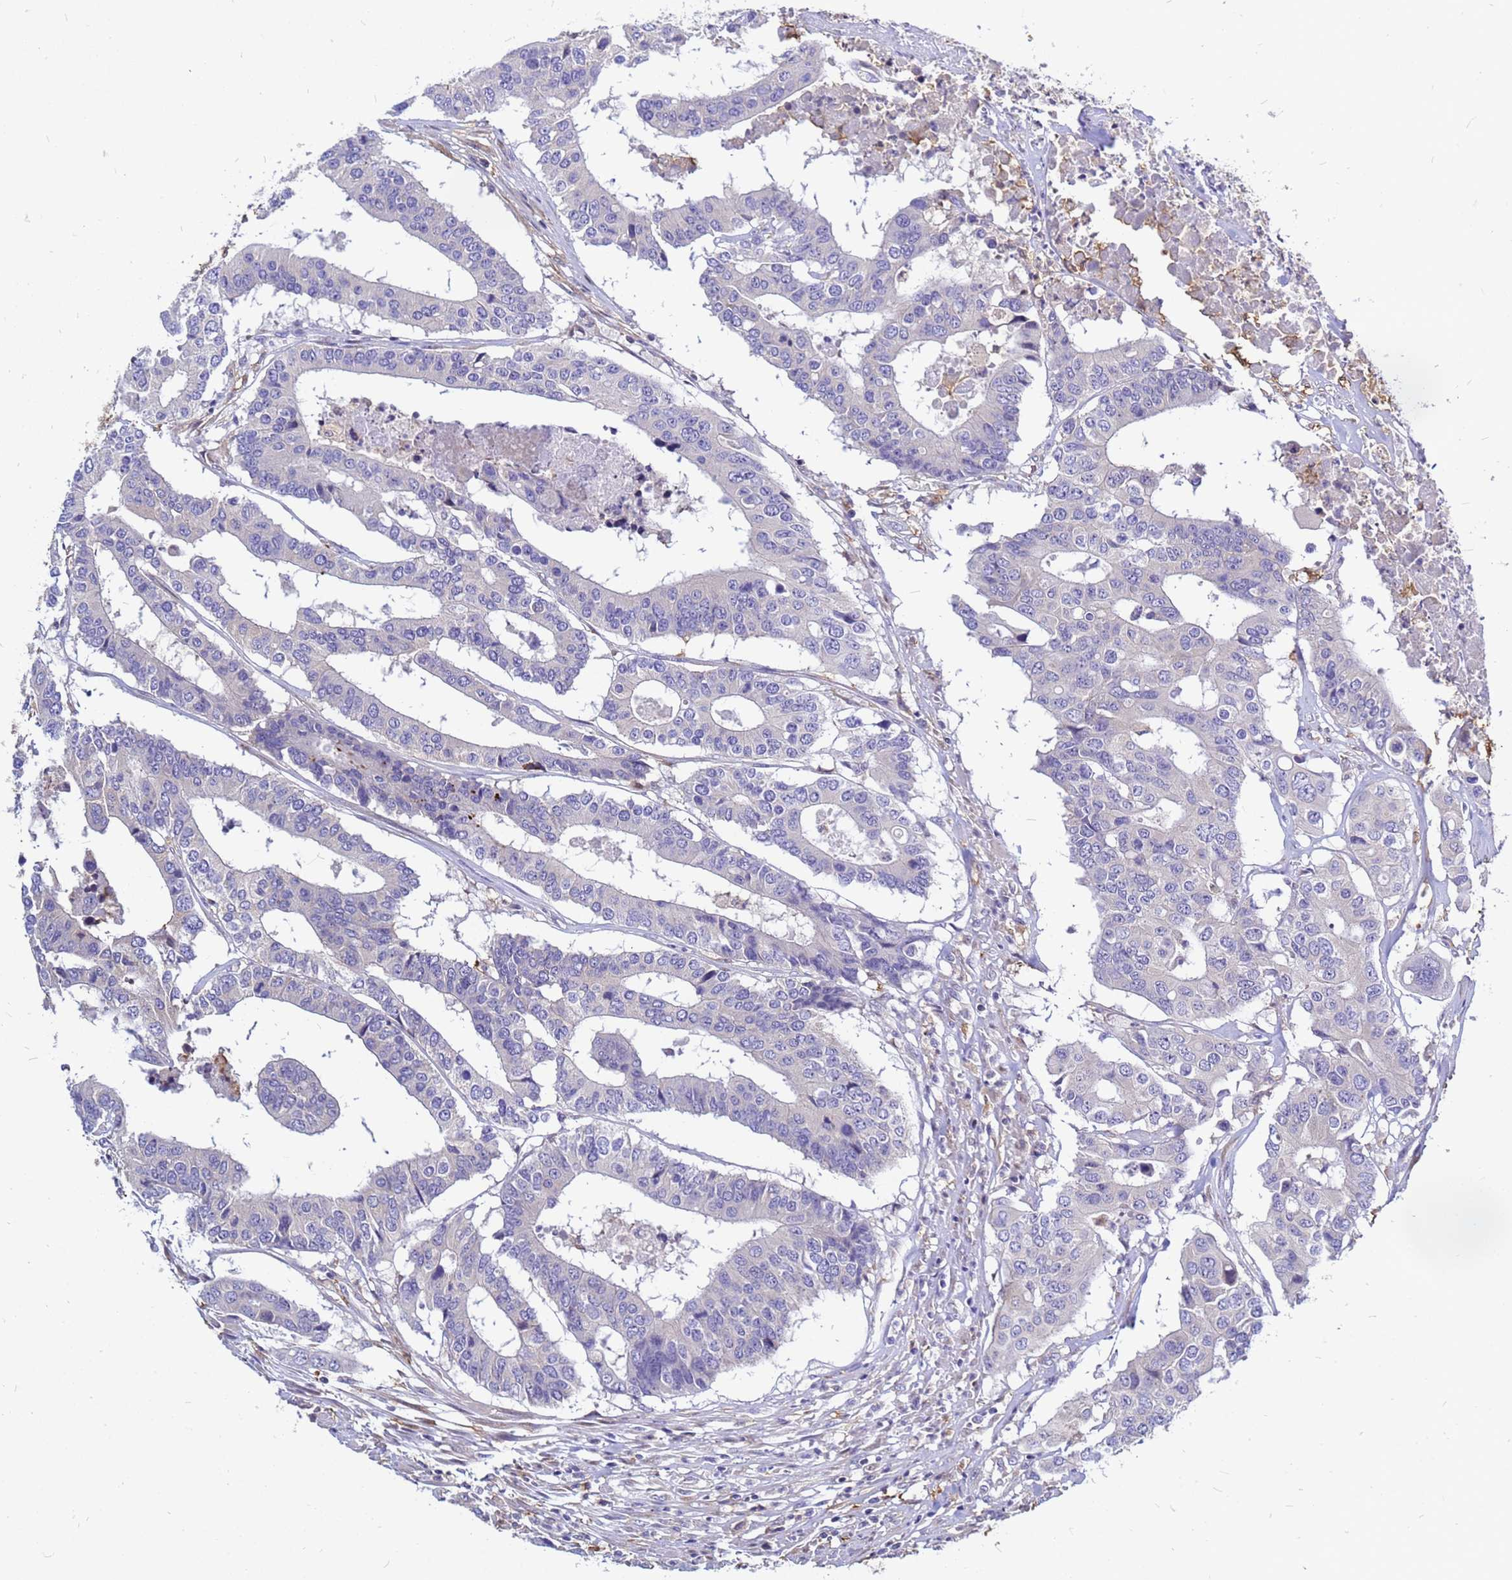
{"staining": {"intensity": "negative", "quantity": "none", "location": "none"}, "tissue": "colorectal cancer", "cell_type": "Tumor cells", "image_type": "cancer", "snomed": [{"axis": "morphology", "description": "Adenocarcinoma, NOS"}, {"axis": "topography", "description": "Colon"}], "caption": "Colorectal cancer was stained to show a protein in brown. There is no significant positivity in tumor cells.", "gene": "MOB2", "patient": {"sex": "male", "age": 77}}